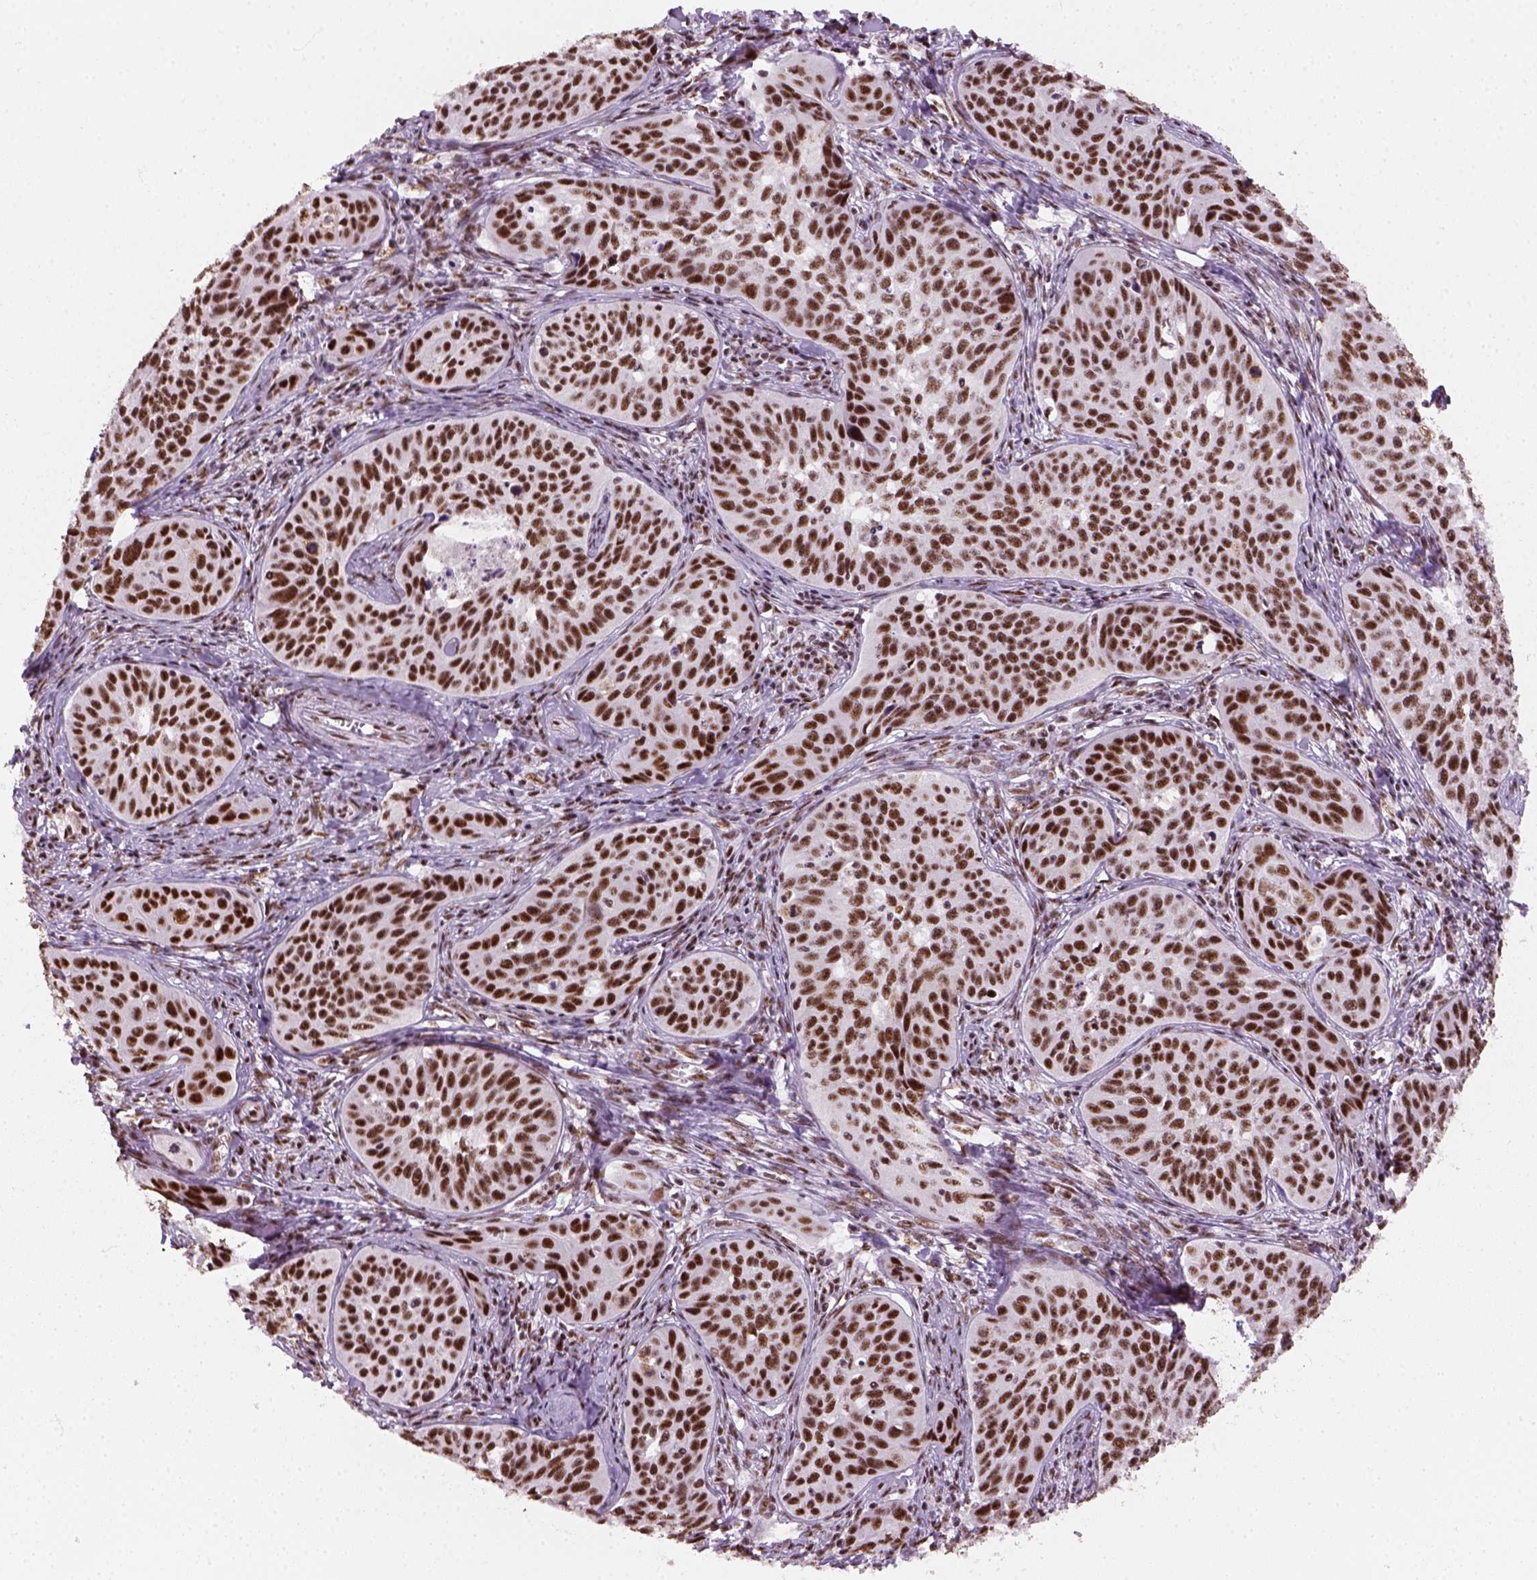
{"staining": {"intensity": "strong", "quantity": ">75%", "location": "nuclear"}, "tissue": "cervical cancer", "cell_type": "Tumor cells", "image_type": "cancer", "snomed": [{"axis": "morphology", "description": "Squamous cell carcinoma, NOS"}, {"axis": "topography", "description": "Cervix"}], "caption": "Immunohistochemistry image of cervical squamous cell carcinoma stained for a protein (brown), which displays high levels of strong nuclear expression in approximately >75% of tumor cells.", "gene": "GTF2F1", "patient": {"sex": "female", "age": 31}}